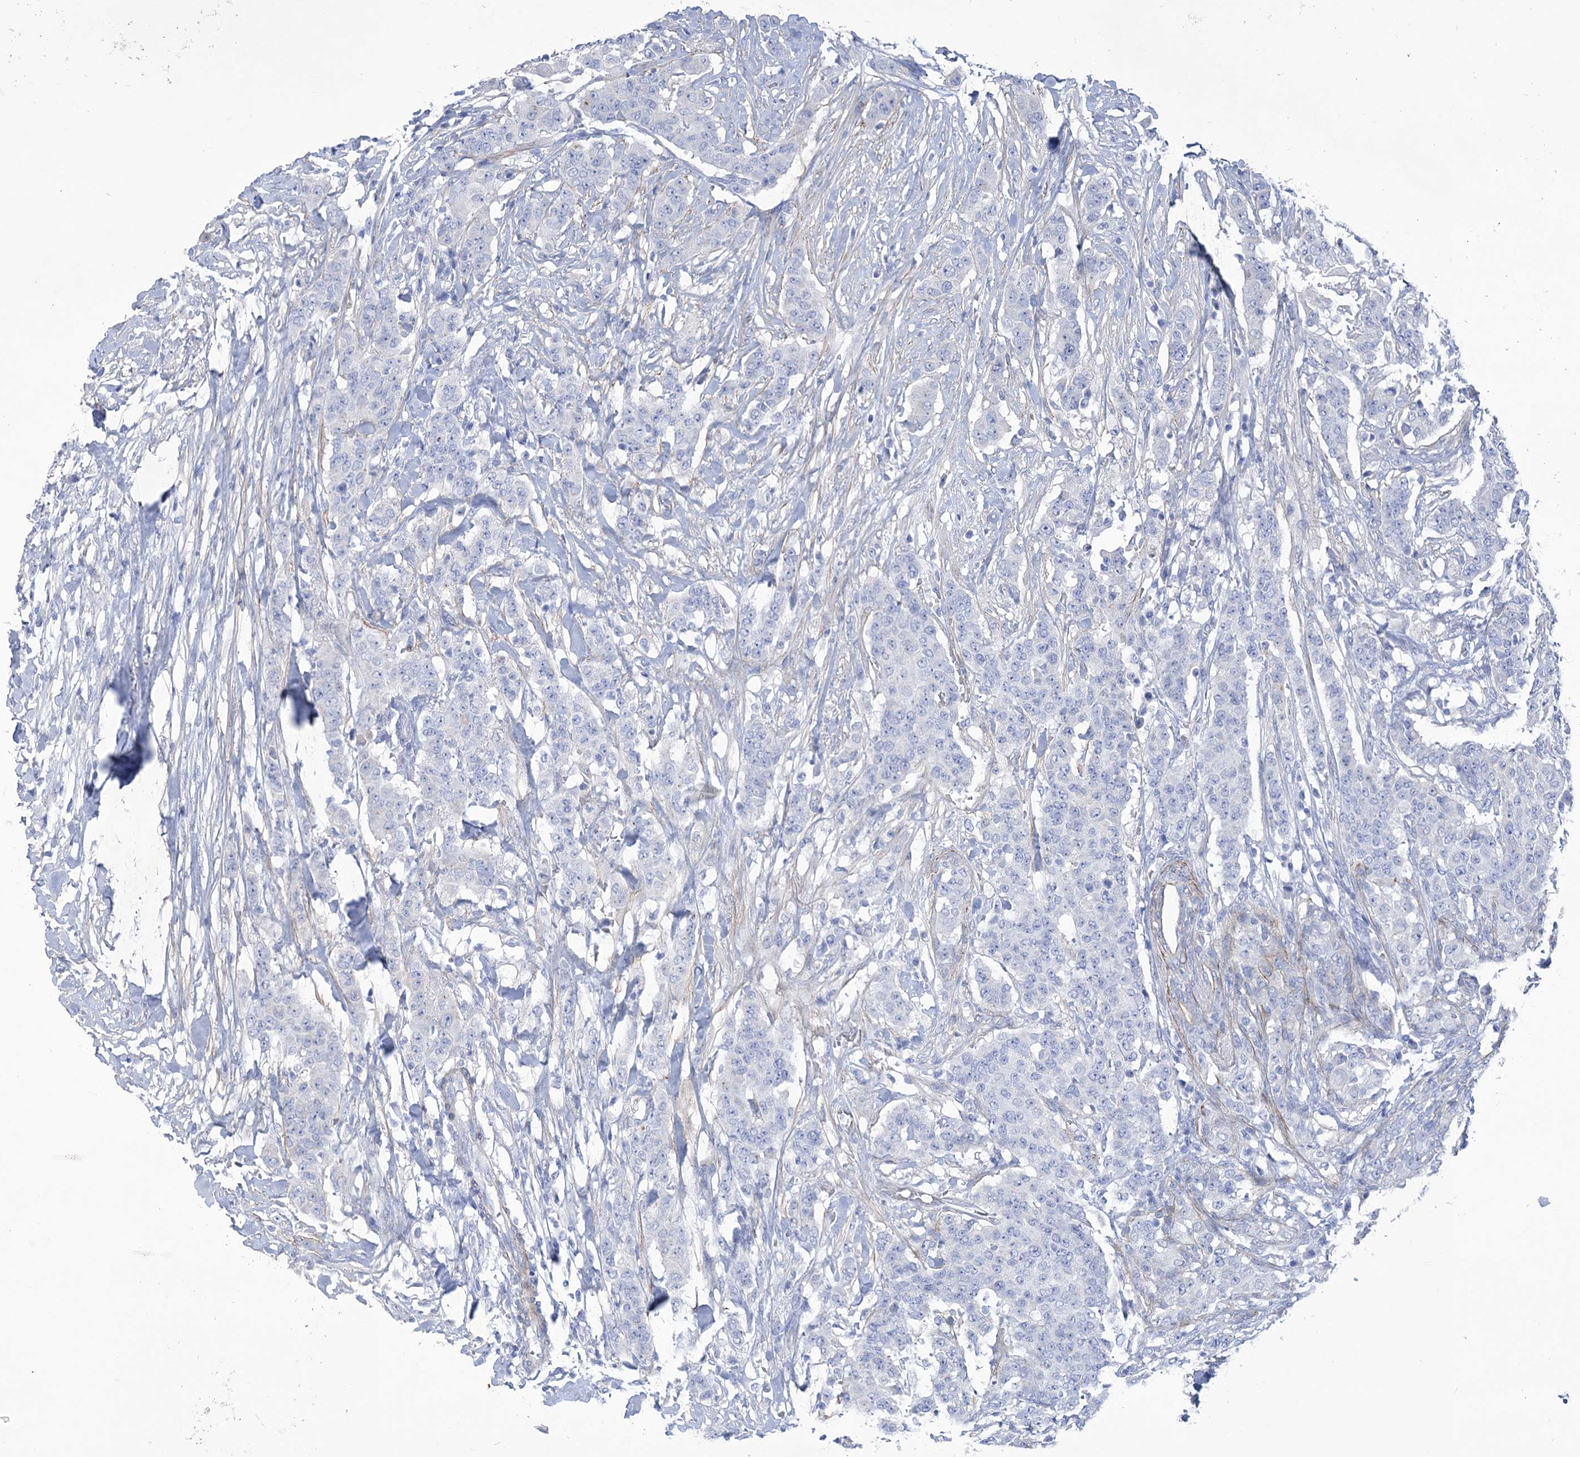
{"staining": {"intensity": "negative", "quantity": "none", "location": "none"}, "tissue": "breast cancer", "cell_type": "Tumor cells", "image_type": "cancer", "snomed": [{"axis": "morphology", "description": "Duct carcinoma"}, {"axis": "topography", "description": "Breast"}], "caption": "An immunohistochemistry (IHC) photomicrograph of breast invasive ductal carcinoma is shown. There is no staining in tumor cells of breast invasive ductal carcinoma.", "gene": "WDR74", "patient": {"sex": "female", "age": 40}}